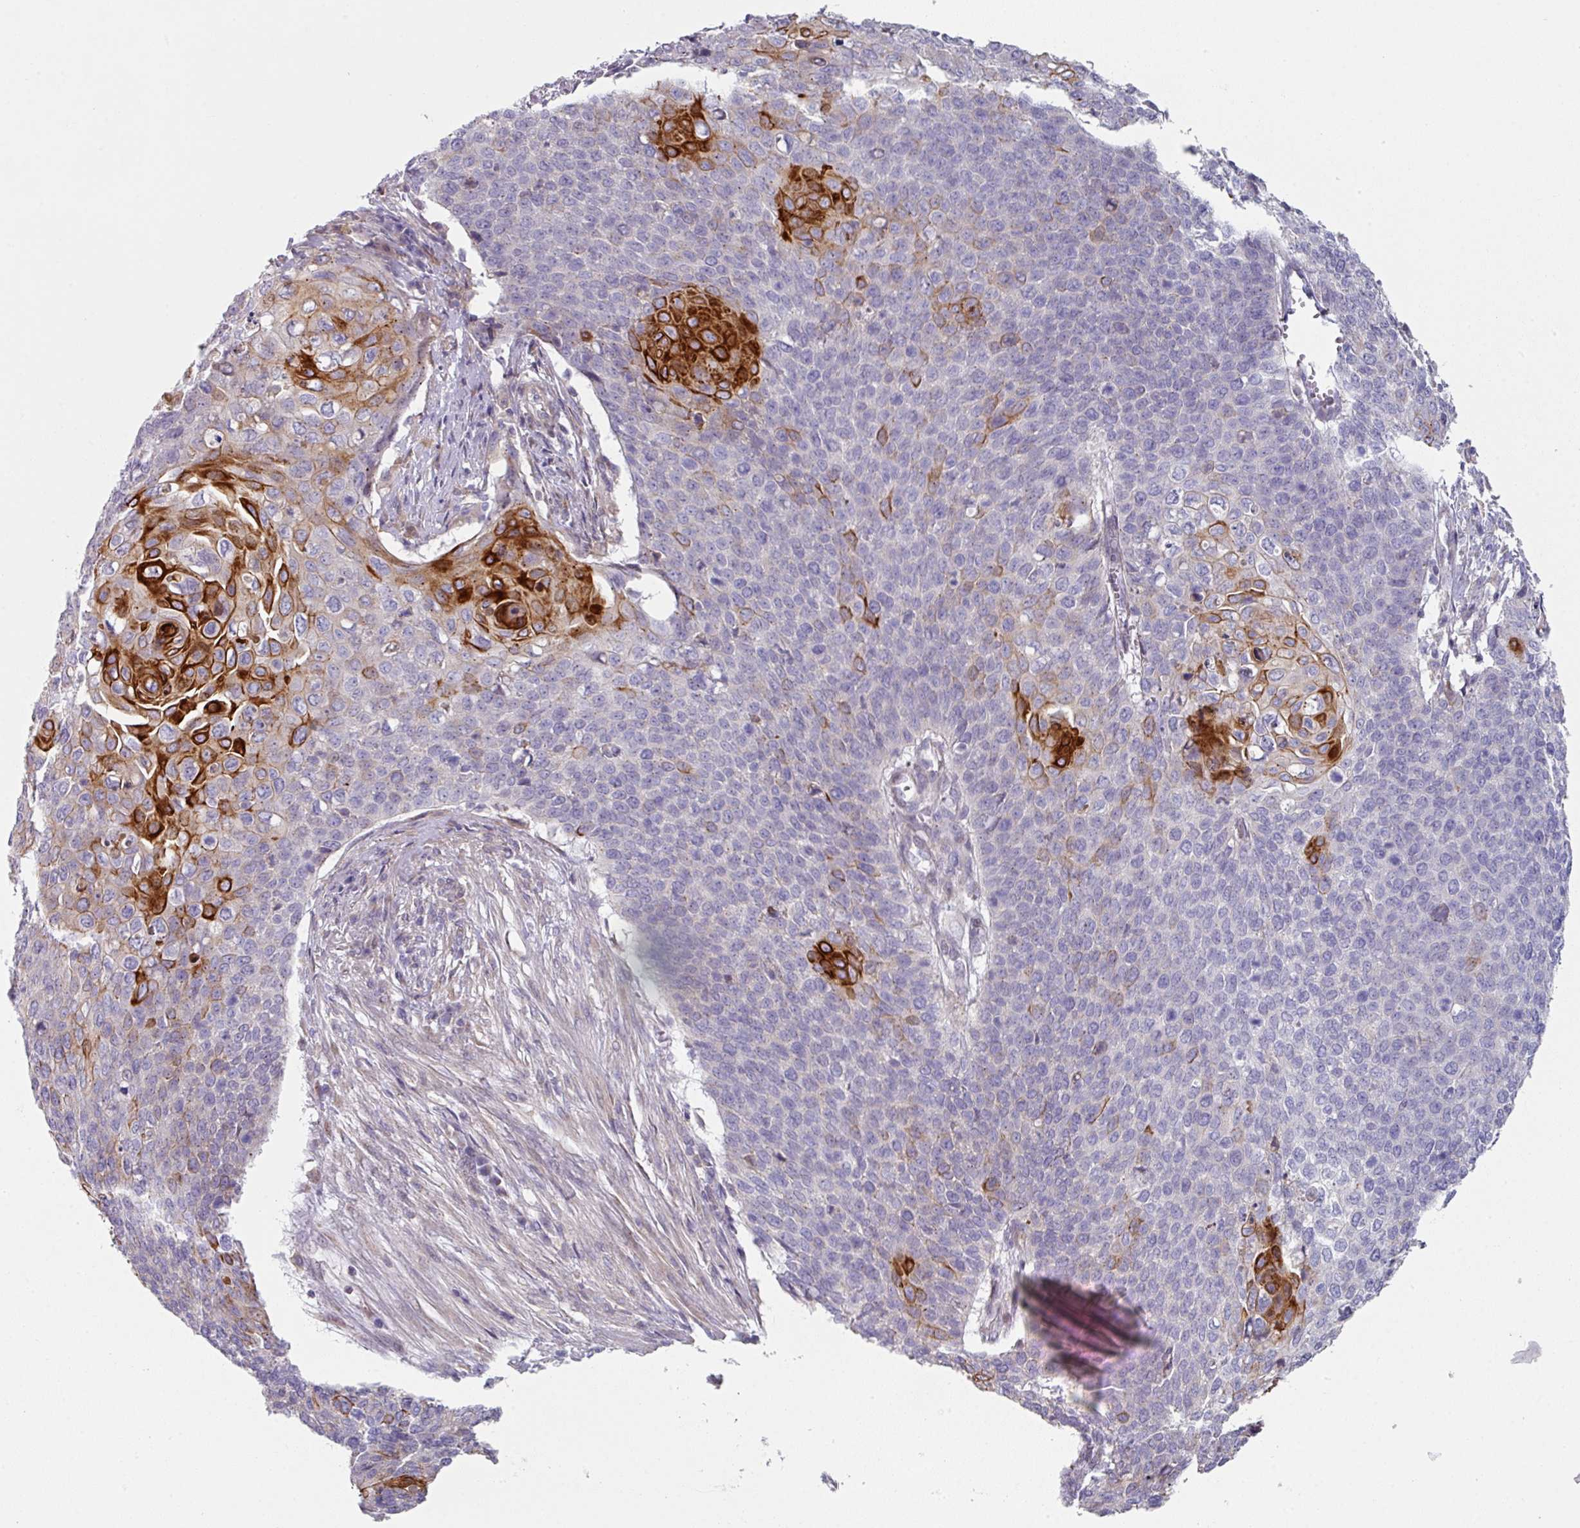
{"staining": {"intensity": "strong", "quantity": "<25%", "location": "cytoplasmic/membranous"}, "tissue": "cervical cancer", "cell_type": "Tumor cells", "image_type": "cancer", "snomed": [{"axis": "morphology", "description": "Squamous cell carcinoma, NOS"}, {"axis": "topography", "description": "Cervix"}], "caption": "The histopathology image shows staining of cervical squamous cell carcinoma, revealing strong cytoplasmic/membranous protein staining (brown color) within tumor cells. Using DAB (brown) and hematoxylin (blue) stains, captured at high magnification using brightfield microscopy.", "gene": "WSB2", "patient": {"sex": "female", "age": 39}}